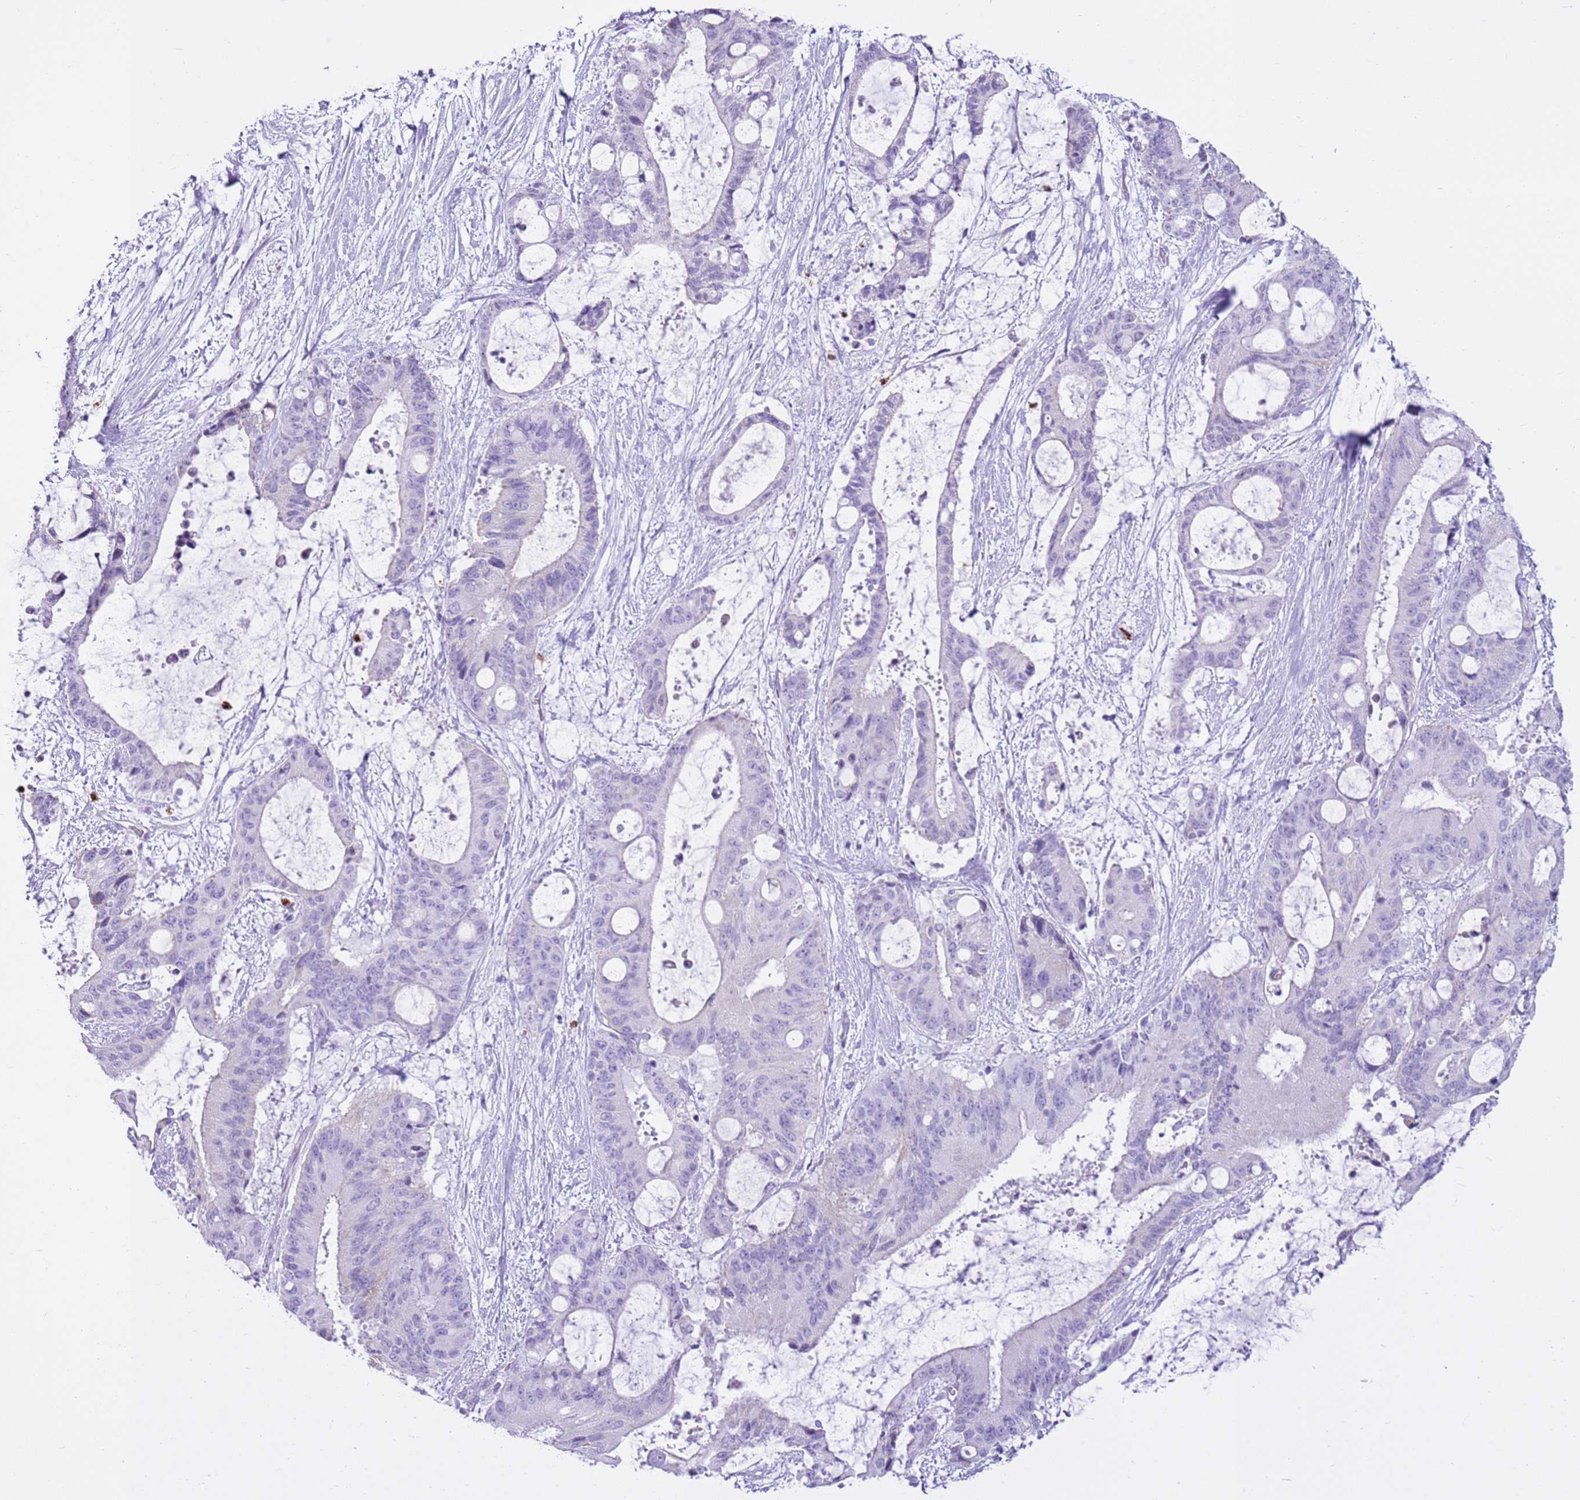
{"staining": {"intensity": "negative", "quantity": "none", "location": "none"}, "tissue": "liver cancer", "cell_type": "Tumor cells", "image_type": "cancer", "snomed": [{"axis": "morphology", "description": "Normal tissue, NOS"}, {"axis": "morphology", "description": "Cholangiocarcinoma"}, {"axis": "topography", "description": "Liver"}, {"axis": "topography", "description": "Peripheral nerve tissue"}], "caption": "IHC histopathology image of neoplastic tissue: human liver cholangiocarcinoma stained with DAB demonstrates no significant protein expression in tumor cells.", "gene": "CD177", "patient": {"sex": "female", "age": 73}}